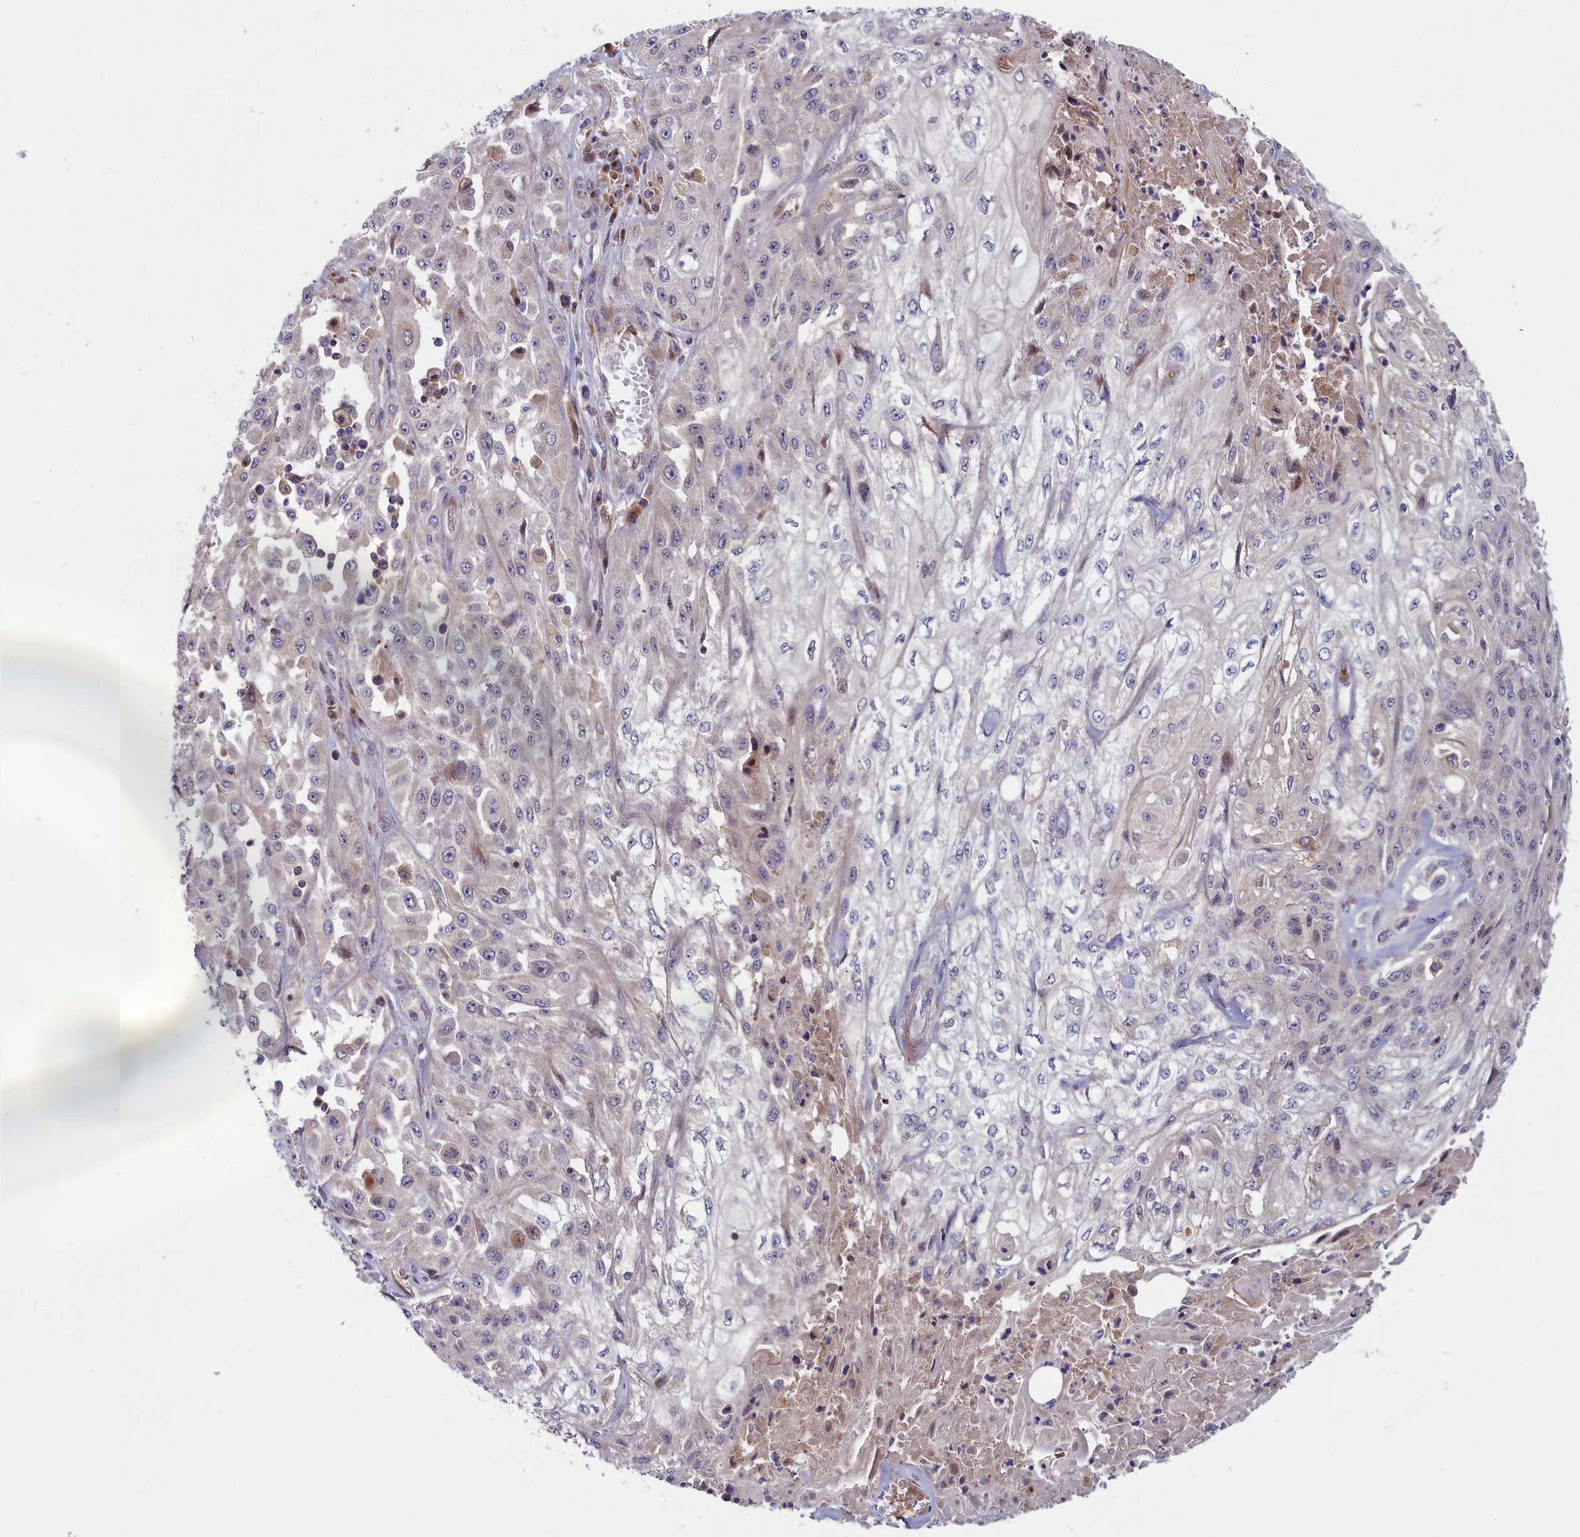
{"staining": {"intensity": "negative", "quantity": "none", "location": "none"}, "tissue": "skin cancer", "cell_type": "Tumor cells", "image_type": "cancer", "snomed": [{"axis": "morphology", "description": "Squamous cell carcinoma, NOS"}, {"axis": "morphology", "description": "Squamous cell carcinoma, metastatic, NOS"}, {"axis": "topography", "description": "Skin"}, {"axis": "topography", "description": "Lymph node"}], "caption": "DAB (3,3'-diaminobenzidine) immunohistochemical staining of human metastatic squamous cell carcinoma (skin) exhibits no significant expression in tumor cells.", "gene": "CHST12", "patient": {"sex": "male", "age": 75}}